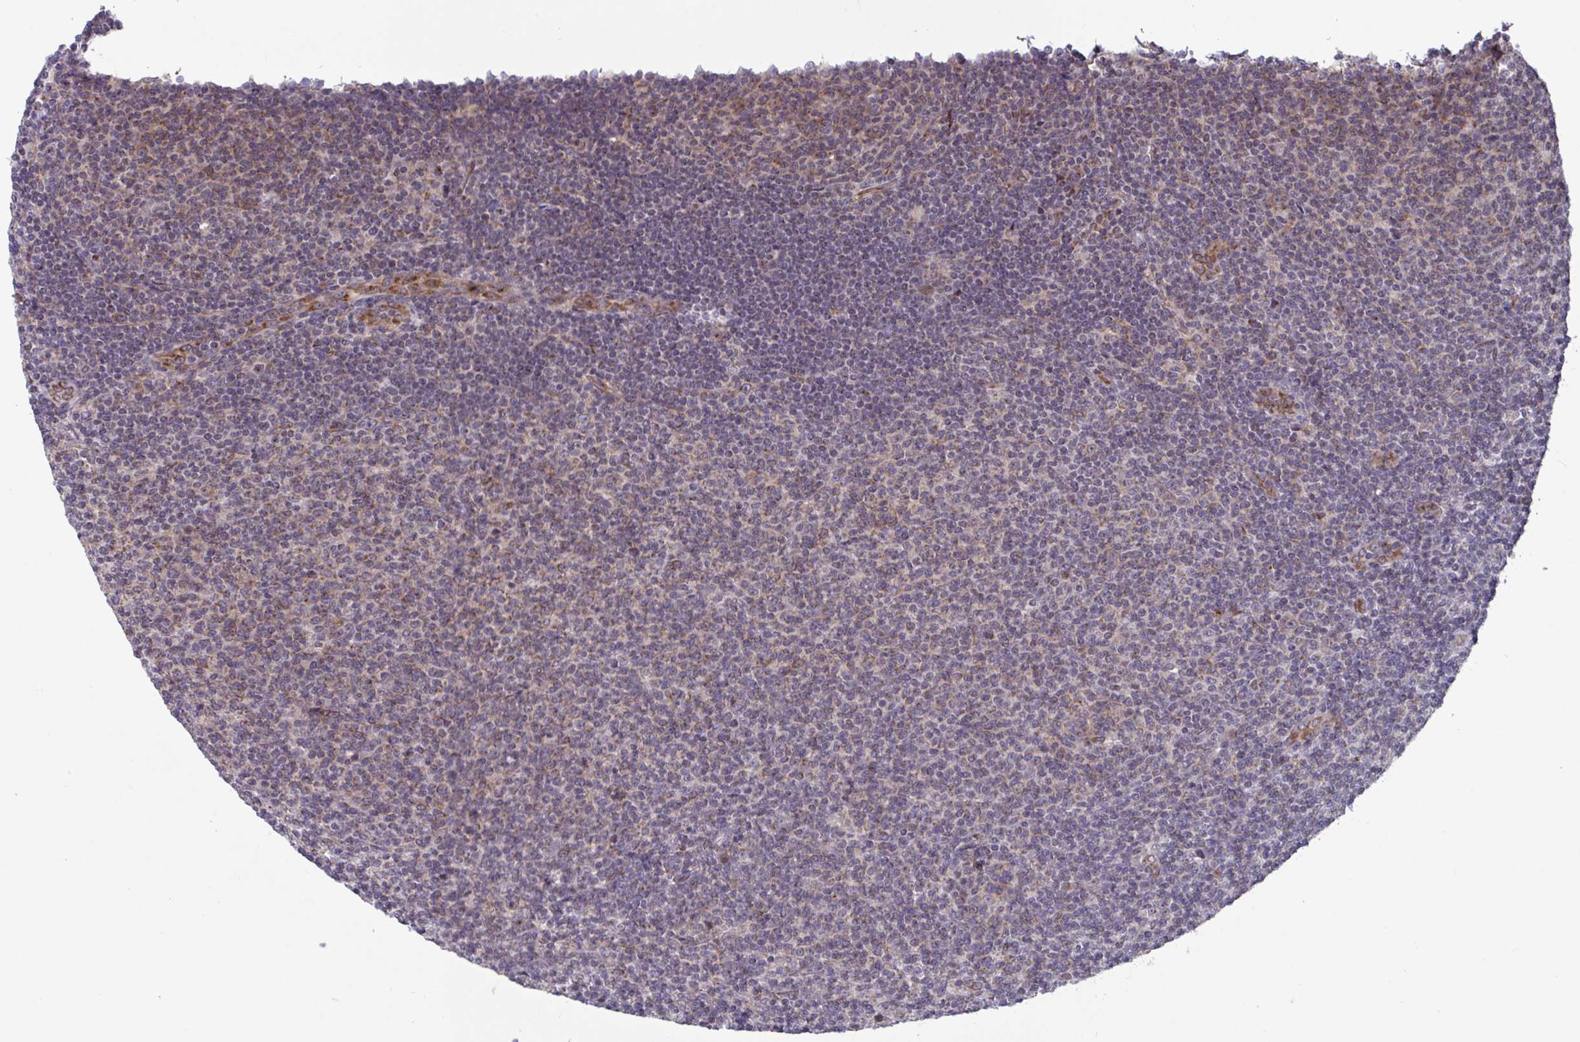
{"staining": {"intensity": "weak", "quantity": "25%-75%", "location": "cytoplasmic/membranous"}, "tissue": "lymphoma", "cell_type": "Tumor cells", "image_type": "cancer", "snomed": [{"axis": "morphology", "description": "Malignant lymphoma, non-Hodgkin's type, Low grade"}, {"axis": "topography", "description": "Lymph node"}], "caption": "Immunohistochemical staining of lymphoma shows low levels of weak cytoplasmic/membranous protein staining in approximately 25%-75% of tumor cells.", "gene": "ATP5MJ", "patient": {"sex": "male", "age": 66}}